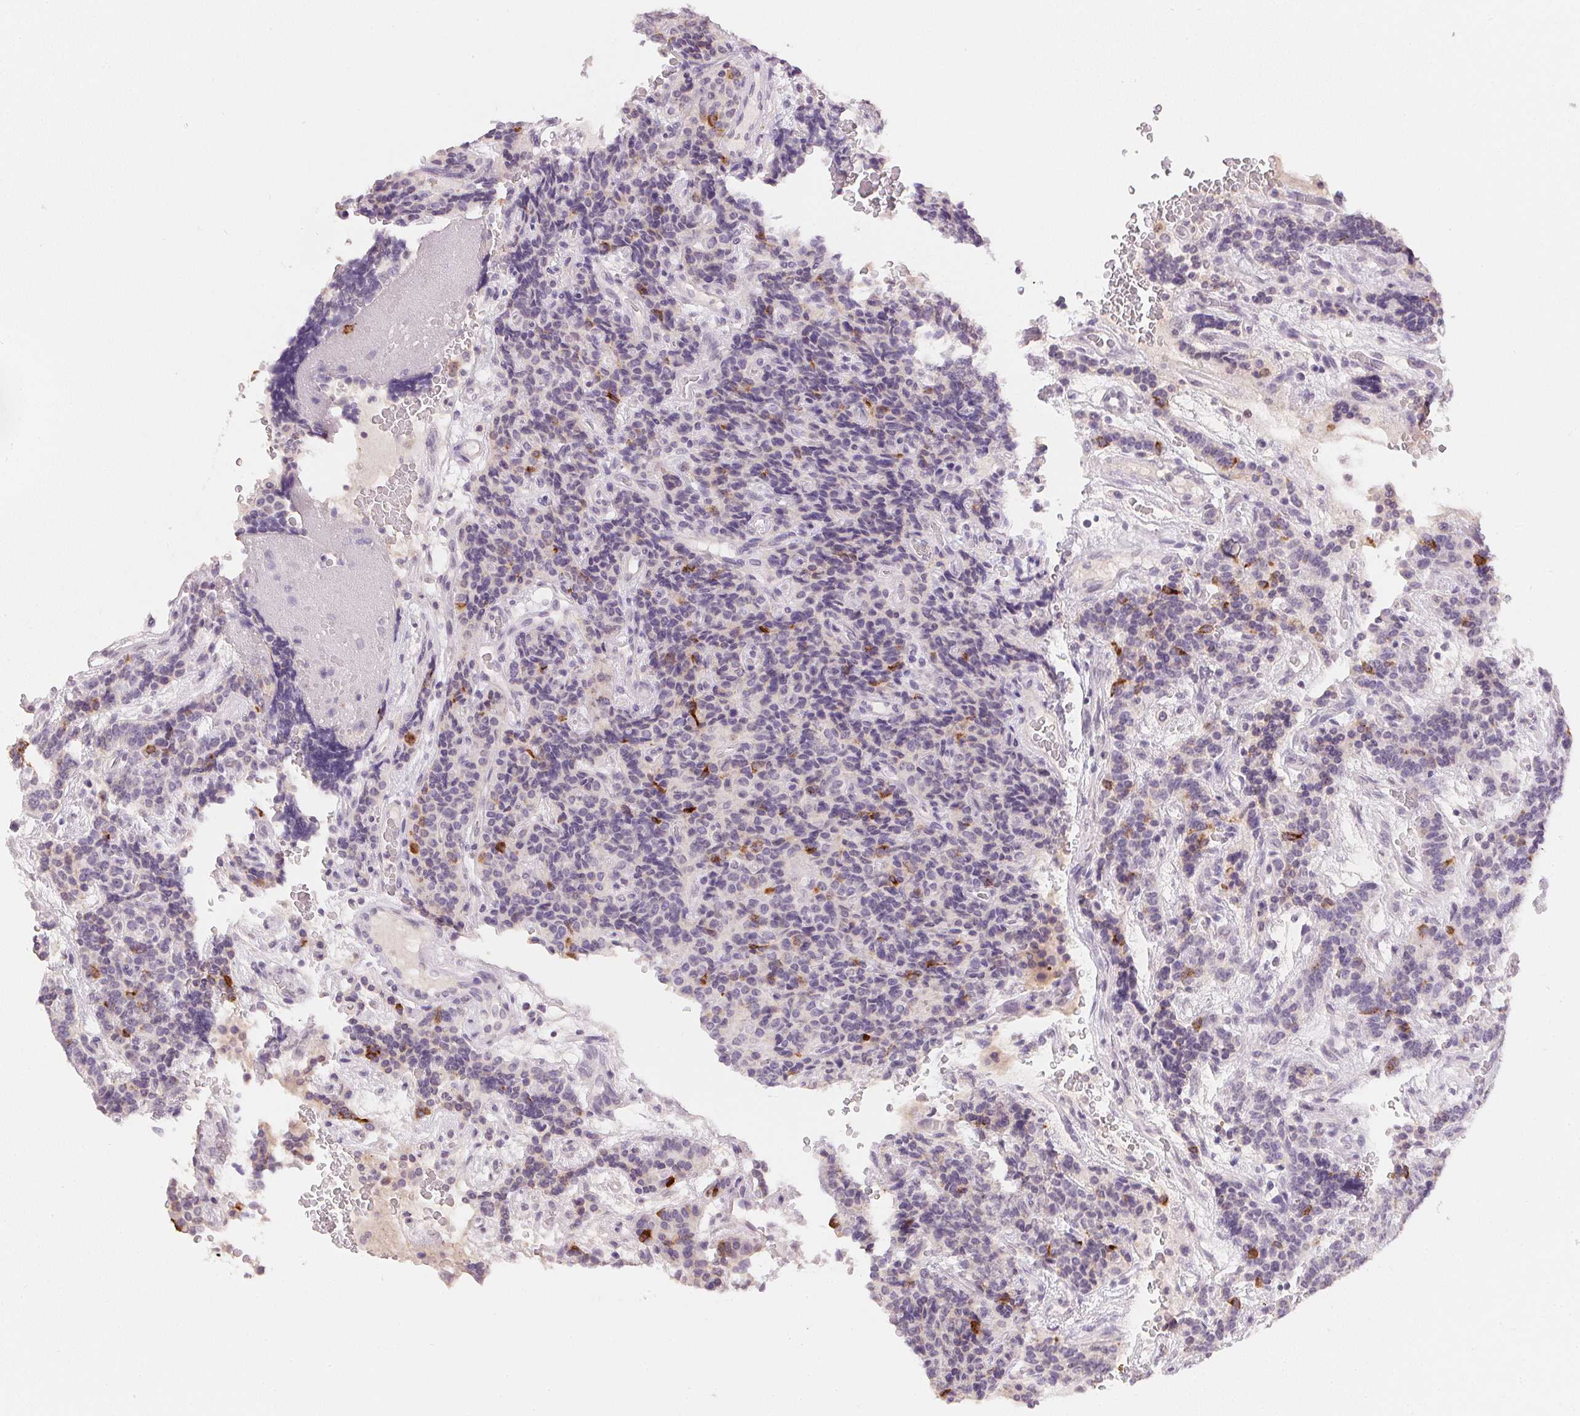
{"staining": {"intensity": "strong", "quantity": "<25%", "location": "cytoplasmic/membranous"}, "tissue": "carcinoid", "cell_type": "Tumor cells", "image_type": "cancer", "snomed": [{"axis": "morphology", "description": "Carcinoid, malignant, NOS"}, {"axis": "topography", "description": "Pancreas"}], "caption": "Carcinoid (malignant) tissue reveals strong cytoplasmic/membranous staining in about <25% of tumor cells", "gene": "PPY", "patient": {"sex": "male", "age": 36}}